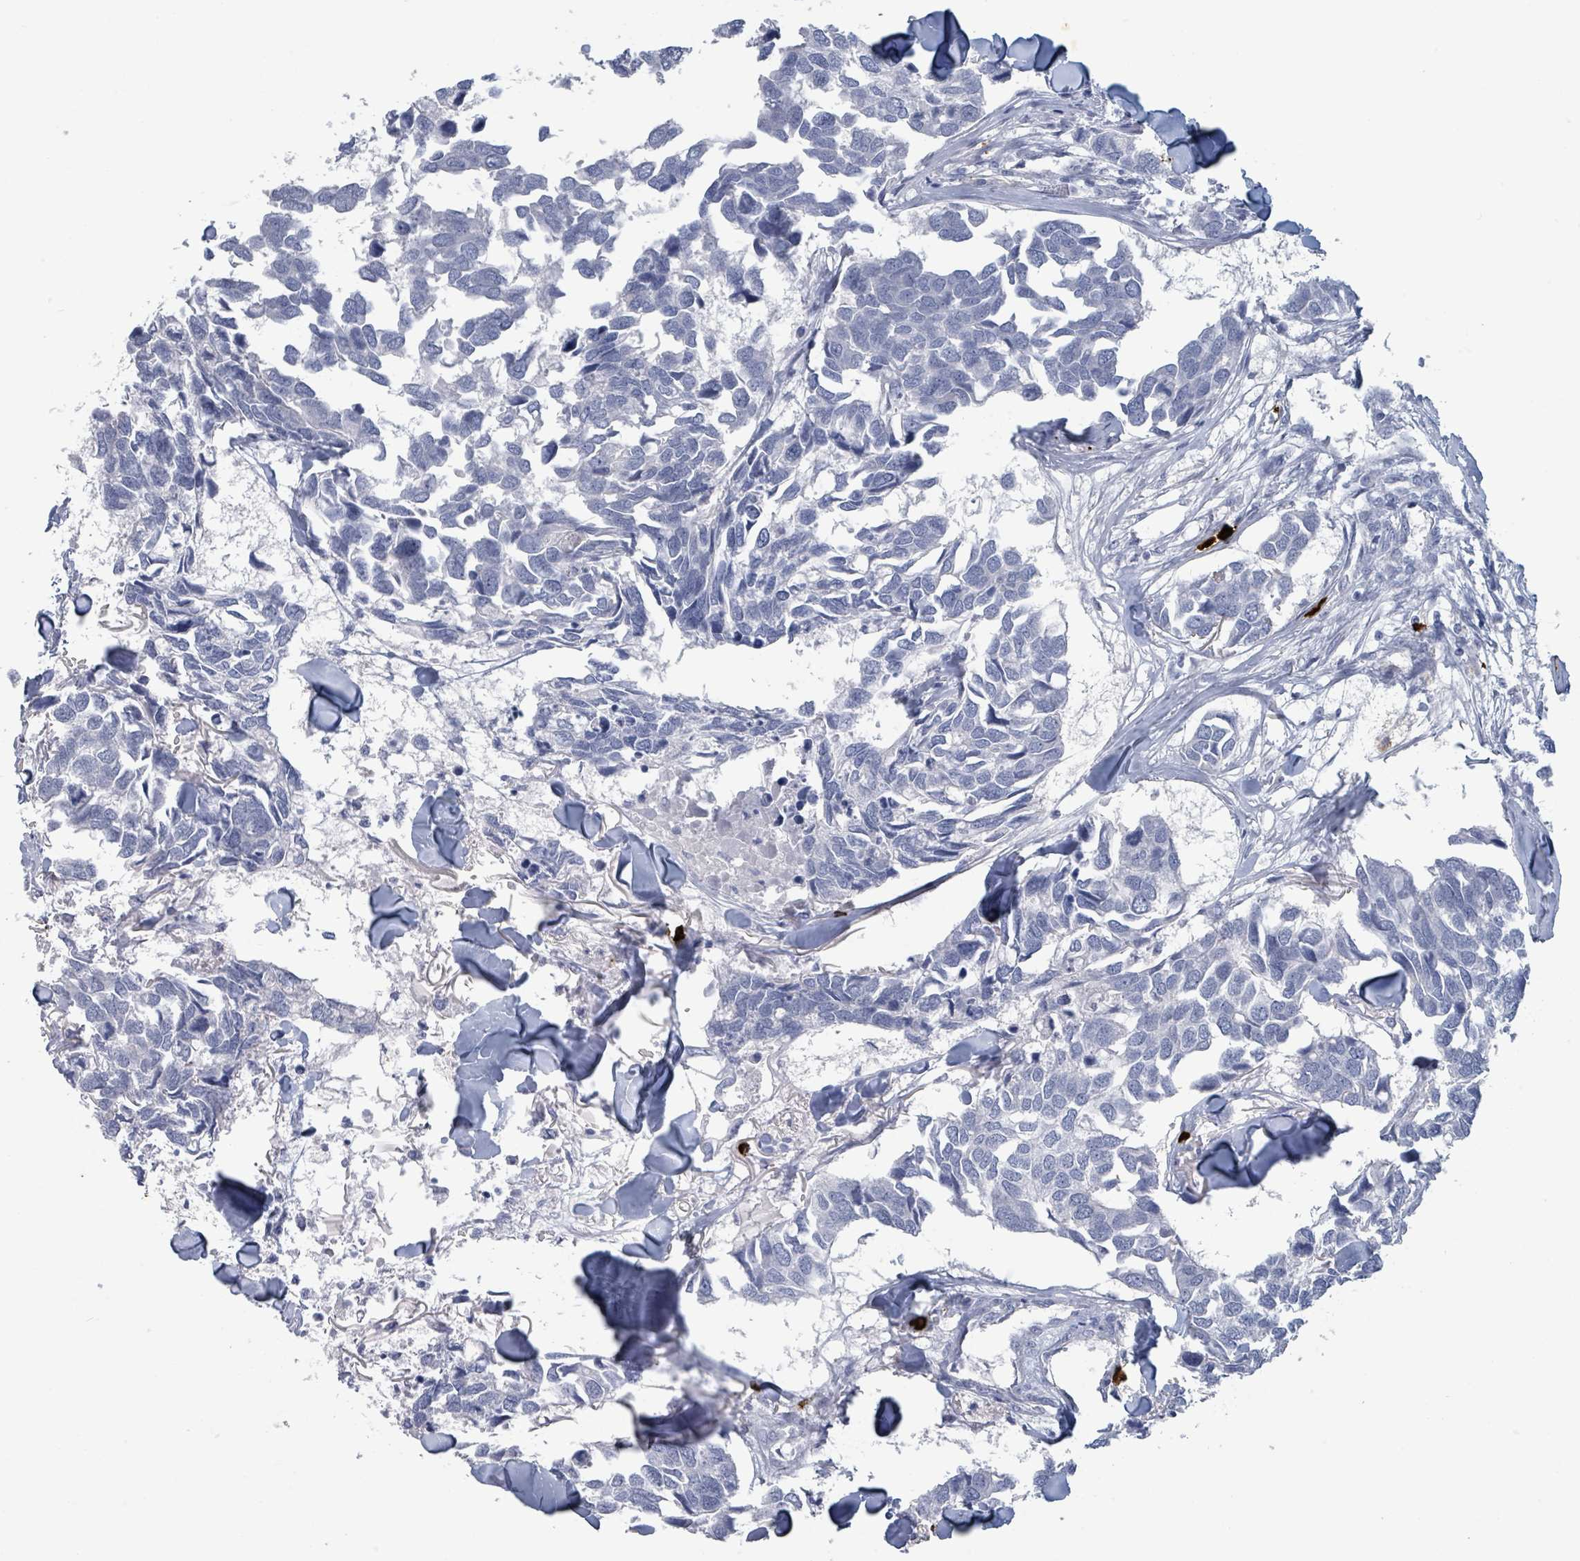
{"staining": {"intensity": "negative", "quantity": "none", "location": "none"}, "tissue": "breast cancer", "cell_type": "Tumor cells", "image_type": "cancer", "snomed": [{"axis": "morphology", "description": "Duct carcinoma"}, {"axis": "topography", "description": "Breast"}], "caption": "Photomicrograph shows no significant protein staining in tumor cells of breast infiltrating ductal carcinoma.", "gene": "VPS13D", "patient": {"sex": "female", "age": 83}}